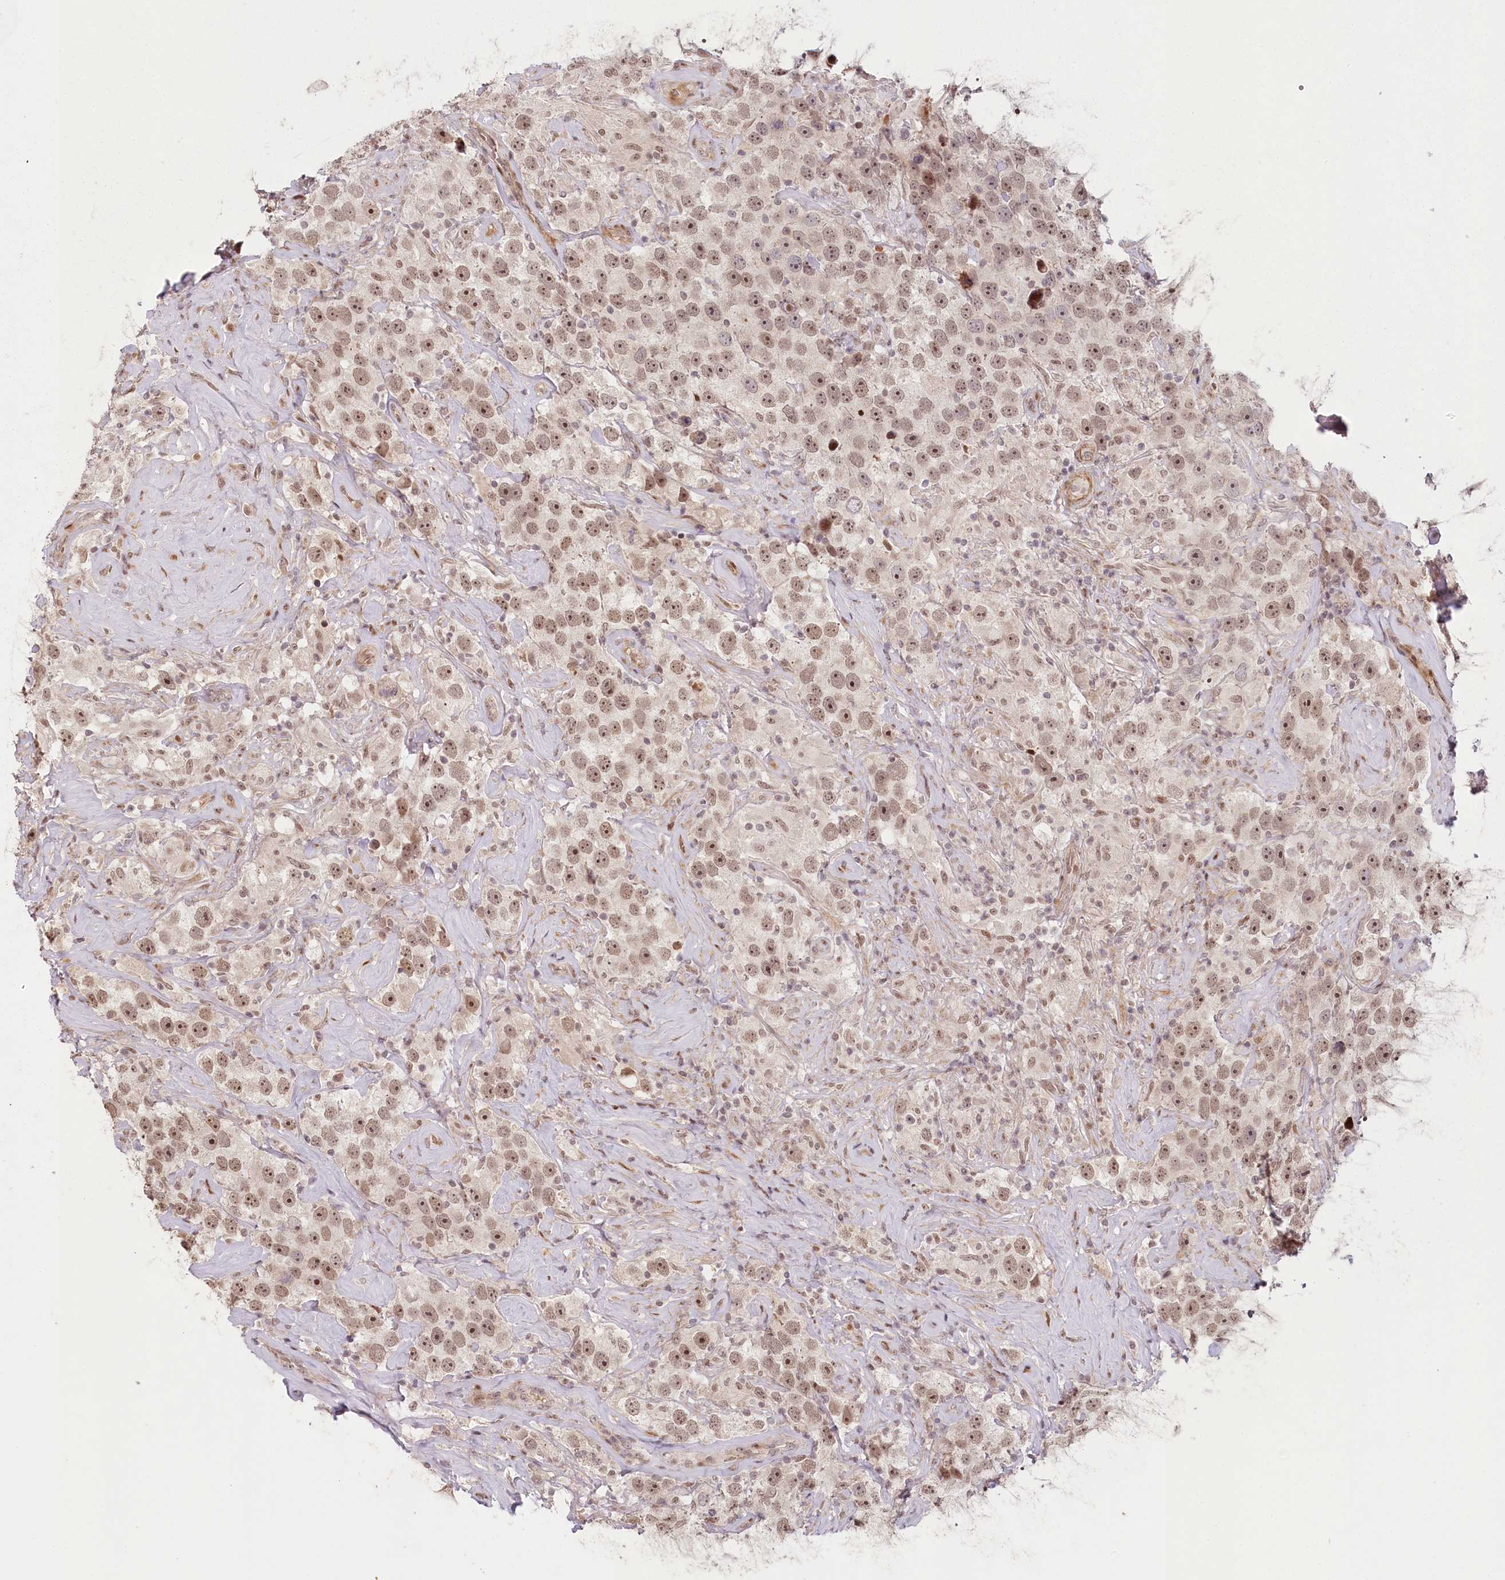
{"staining": {"intensity": "weak", "quantity": ">75%", "location": "nuclear"}, "tissue": "testis cancer", "cell_type": "Tumor cells", "image_type": "cancer", "snomed": [{"axis": "morphology", "description": "Seminoma, NOS"}, {"axis": "topography", "description": "Testis"}], "caption": "Testis seminoma tissue exhibits weak nuclear staining in approximately >75% of tumor cells, visualized by immunohistochemistry.", "gene": "FAM204A", "patient": {"sex": "male", "age": 49}}